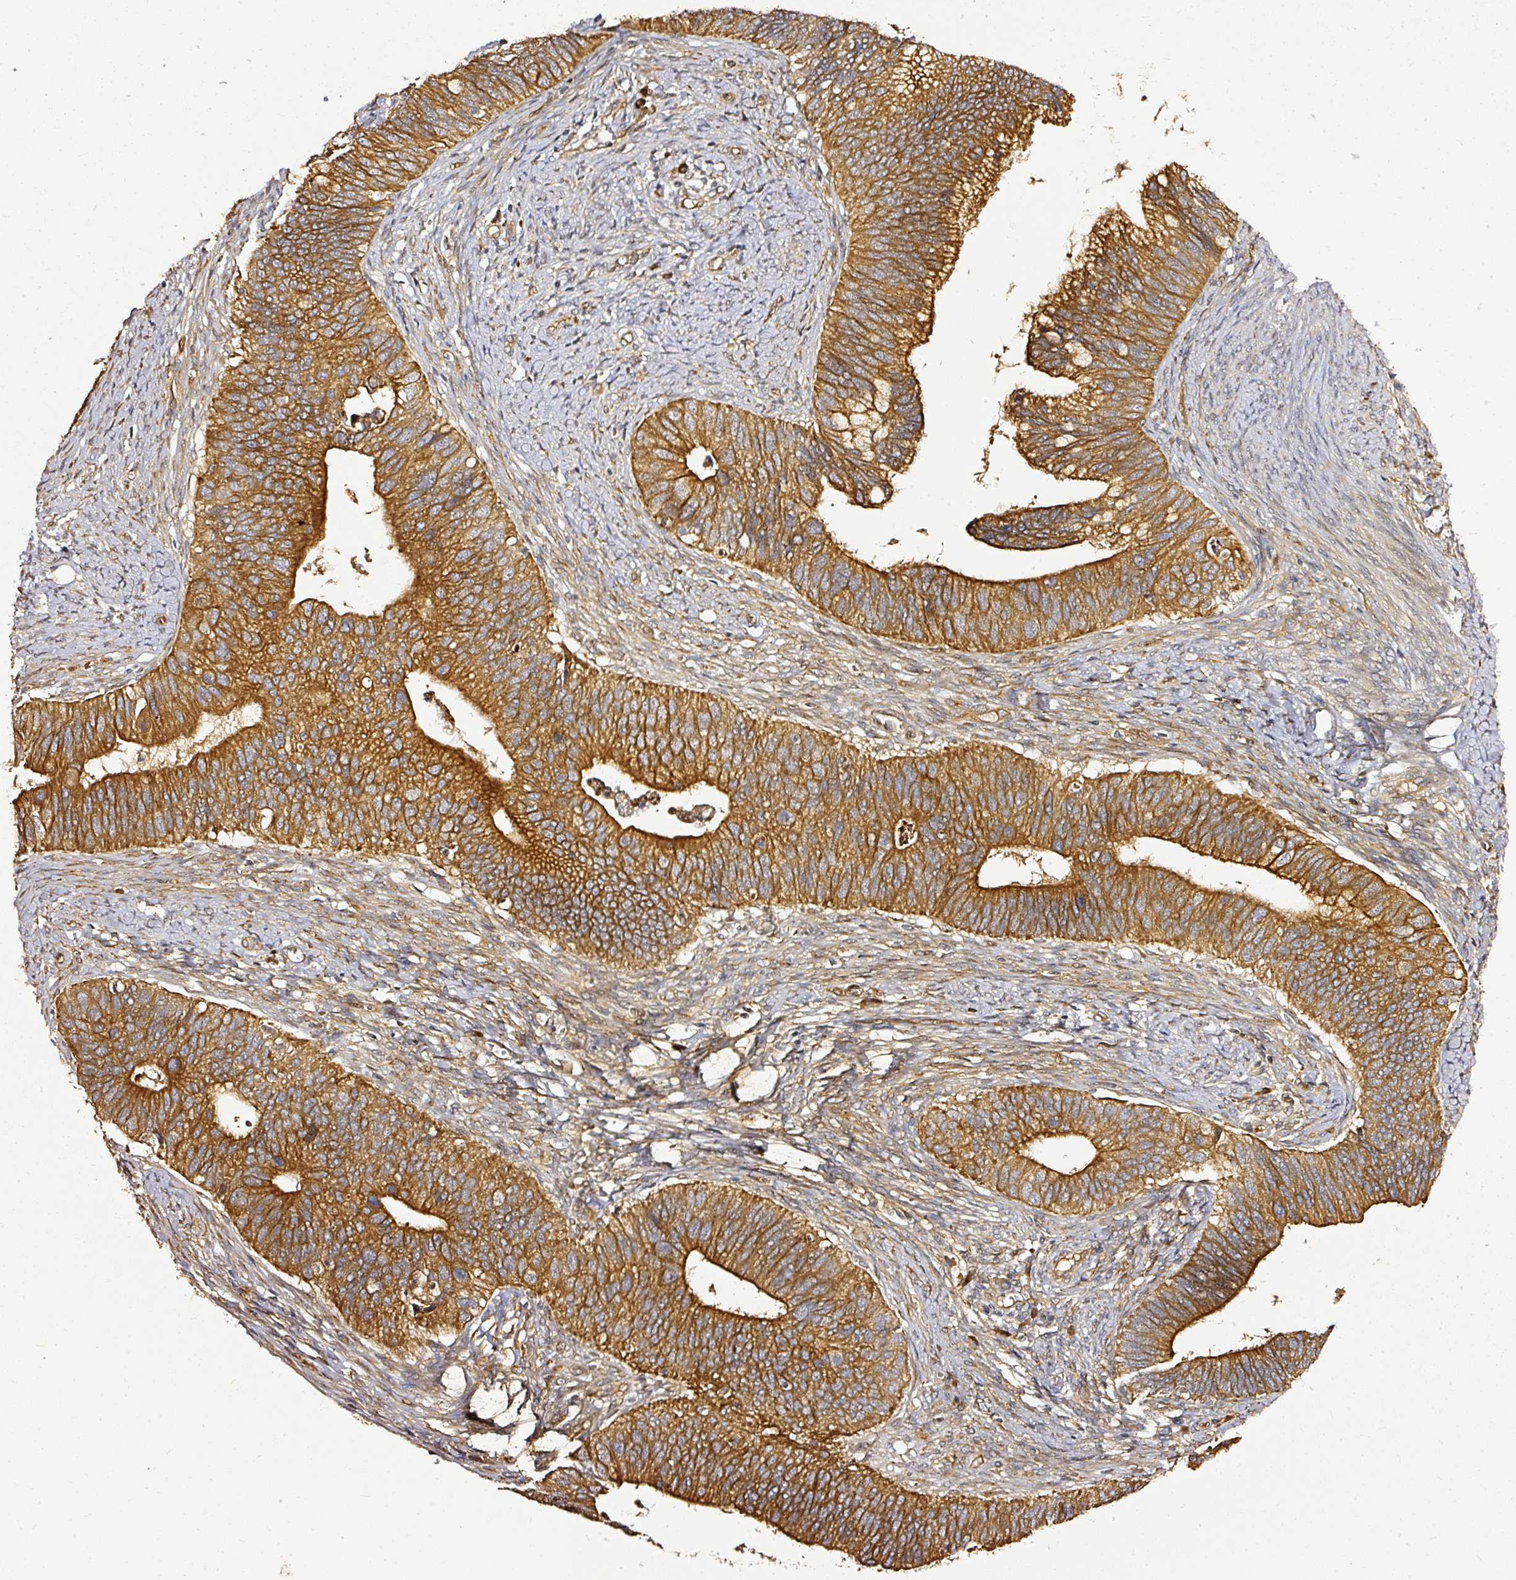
{"staining": {"intensity": "strong", "quantity": ">75%", "location": "cytoplasmic/membranous"}, "tissue": "cervical cancer", "cell_type": "Tumor cells", "image_type": "cancer", "snomed": [{"axis": "morphology", "description": "Adenocarcinoma, NOS"}, {"axis": "topography", "description": "Cervix"}], "caption": "Cervical cancer was stained to show a protein in brown. There is high levels of strong cytoplasmic/membranous staining in approximately >75% of tumor cells.", "gene": "MIF4GD", "patient": {"sex": "female", "age": 42}}